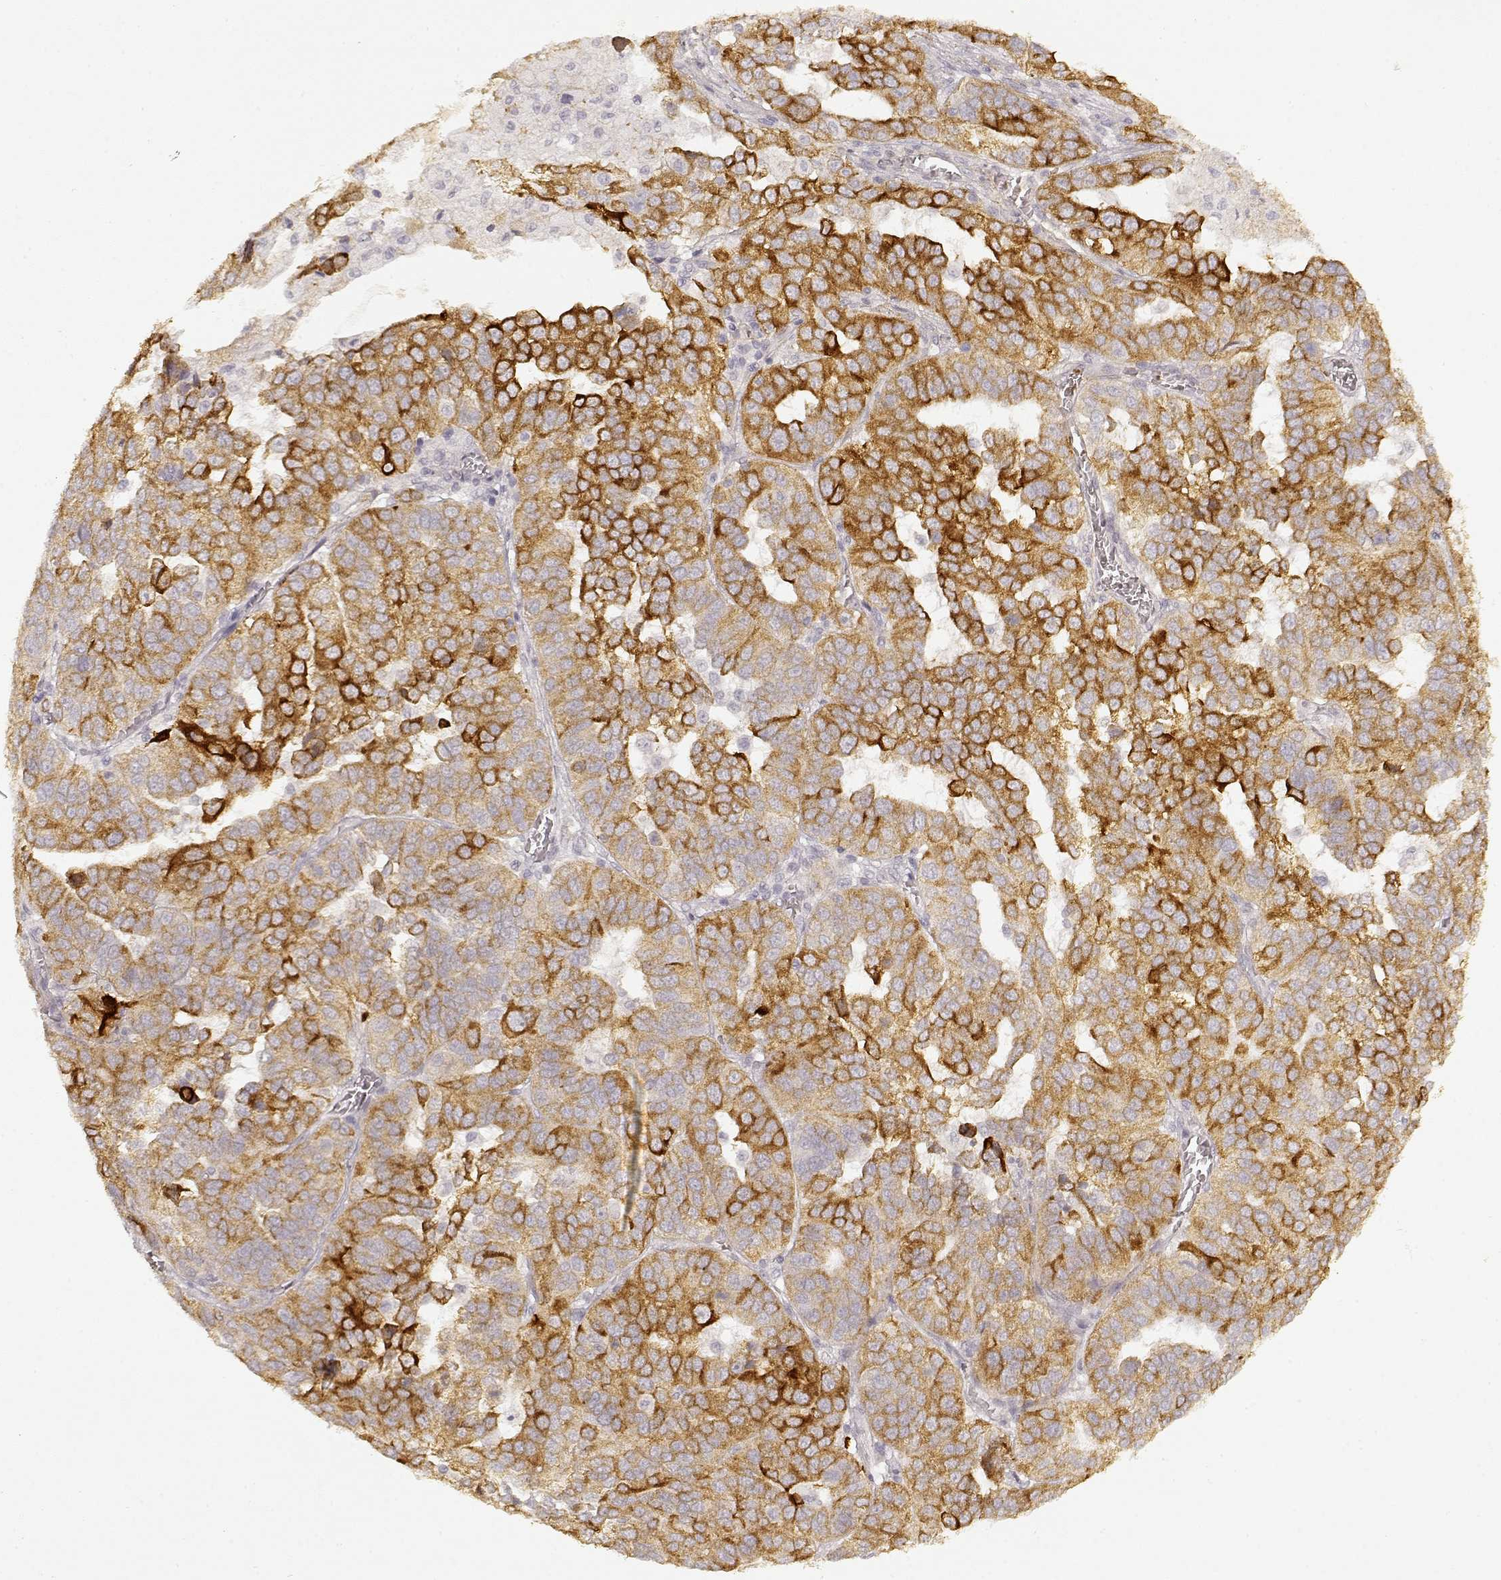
{"staining": {"intensity": "strong", "quantity": "<25%", "location": "cytoplasmic/membranous"}, "tissue": "ovarian cancer", "cell_type": "Tumor cells", "image_type": "cancer", "snomed": [{"axis": "morphology", "description": "Carcinoma, endometroid"}, {"axis": "topography", "description": "Soft tissue"}, {"axis": "topography", "description": "Ovary"}], "caption": "Strong cytoplasmic/membranous staining is present in approximately <25% of tumor cells in ovarian cancer.", "gene": "LAMC2", "patient": {"sex": "female", "age": 52}}